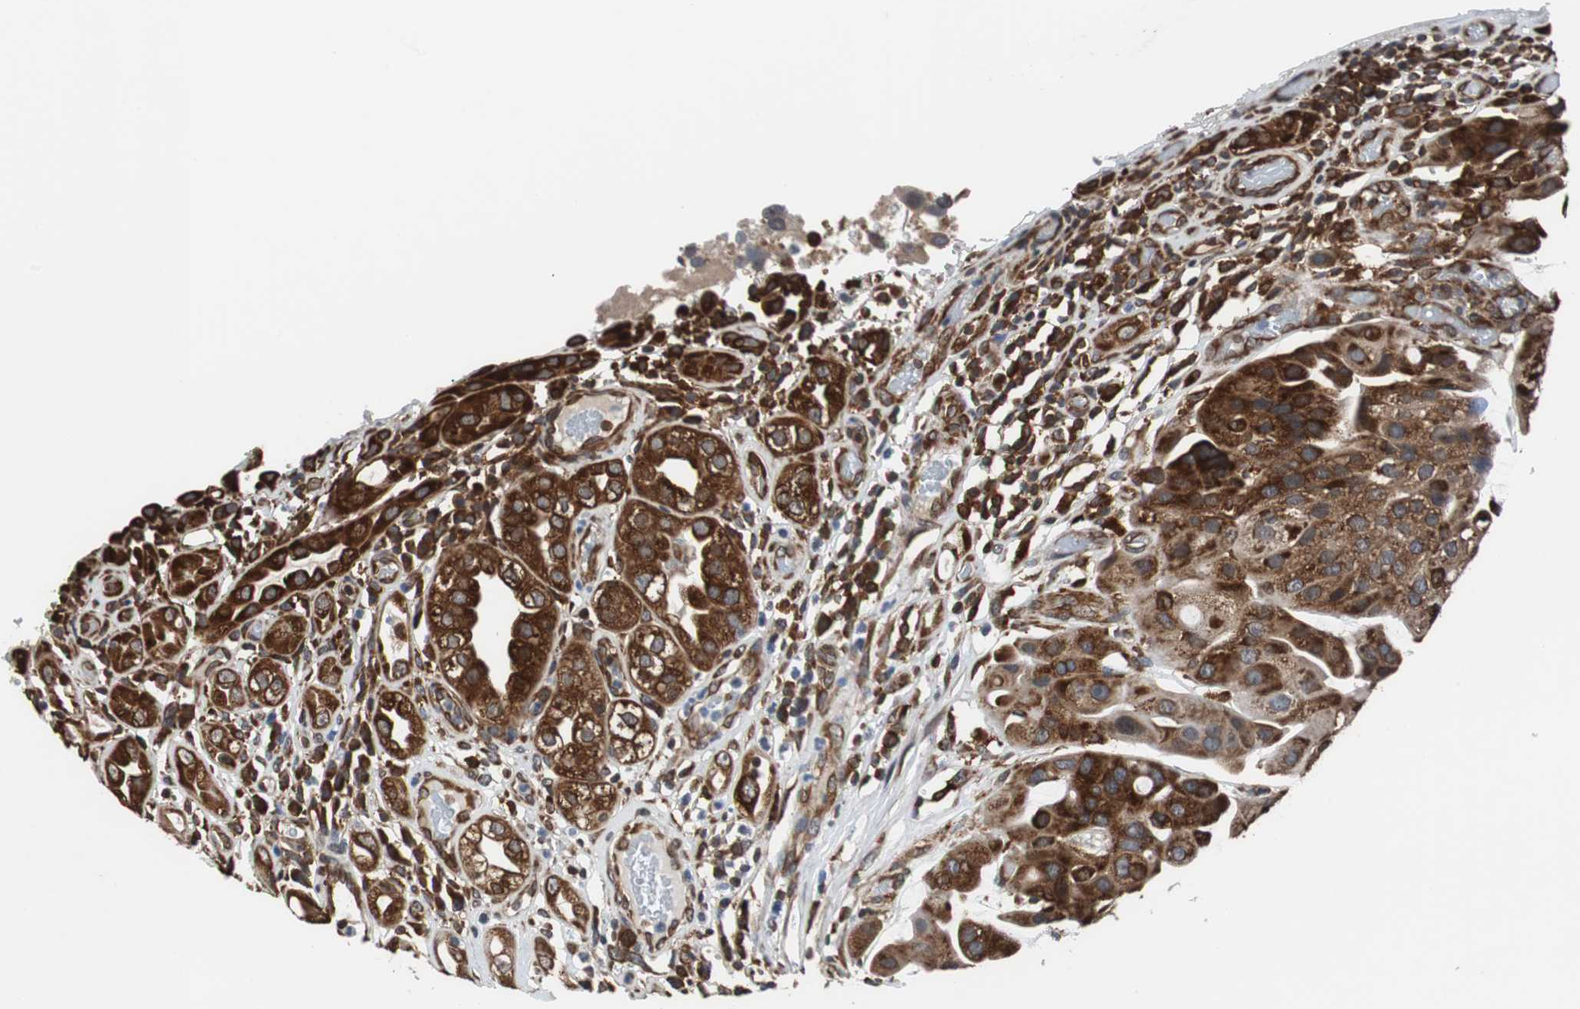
{"staining": {"intensity": "strong", "quantity": ">75%", "location": "cytoplasmic/membranous"}, "tissue": "urothelial cancer", "cell_type": "Tumor cells", "image_type": "cancer", "snomed": [{"axis": "morphology", "description": "Urothelial carcinoma, High grade"}, {"axis": "topography", "description": "Urinary bladder"}], "caption": "Brown immunohistochemical staining in human urothelial carcinoma (high-grade) shows strong cytoplasmic/membranous positivity in approximately >75% of tumor cells.", "gene": "USP10", "patient": {"sex": "female", "age": 64}}